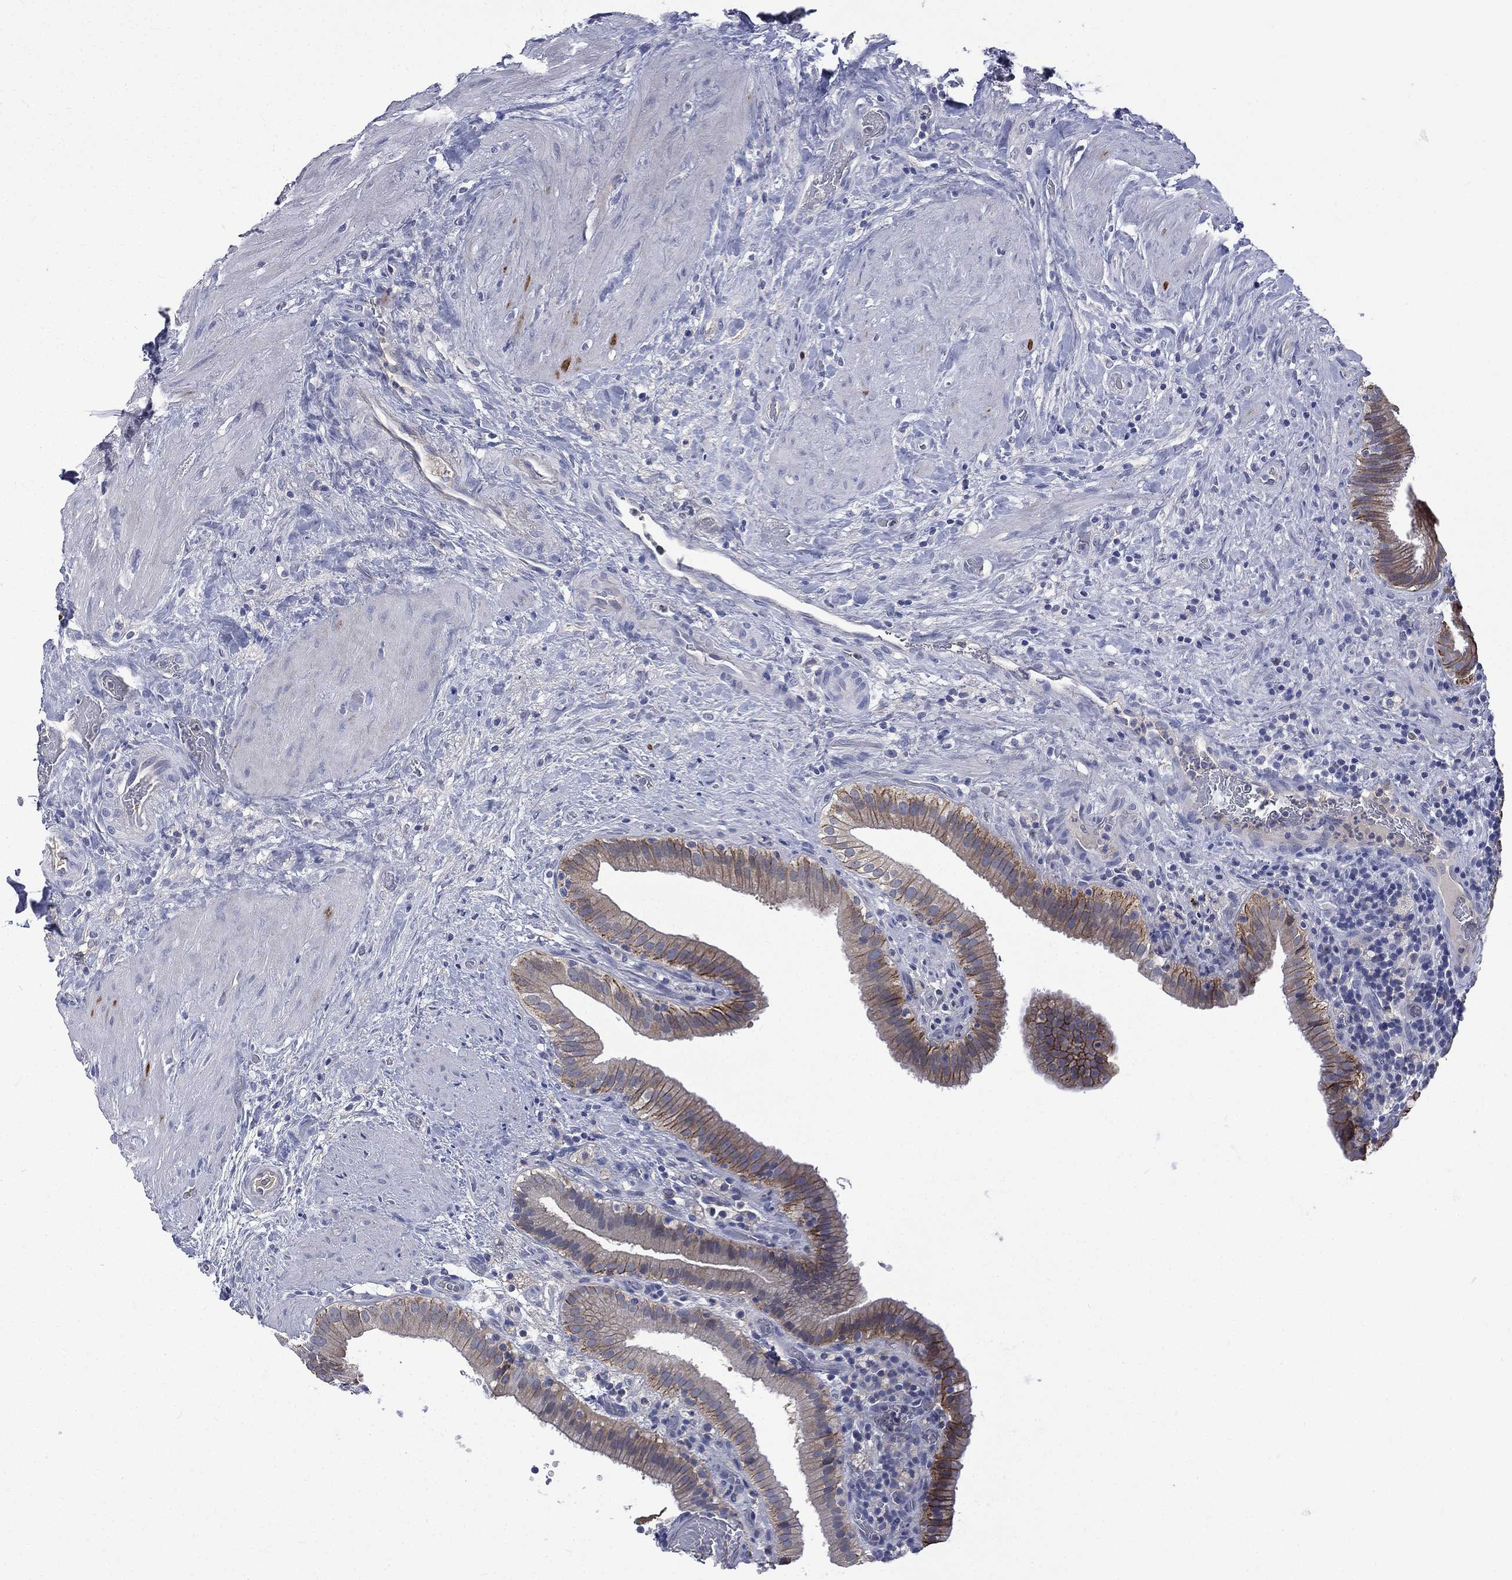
{"staining": {"intensity": "strong", "quantity": "<25%", "location": "cytoplasmic/membranous"}, "tissue": "gallbladder", "cell_type": "Glandular cells", "image_type": "normal", "snomed": [{"axis": "morphology", "description": "Normal tissue, NOS"}, {"axis": "topography", "description": "Gallbladder"}], "caption": "Strong cytoplasmic/membranous positivity for a protein is seen in approximately <25% of glandular cells of unremarkable gallbladder using immunohistochemistry (IHC).", "gene": "CA12", "patient": {"sex": "male", "age": 62}}